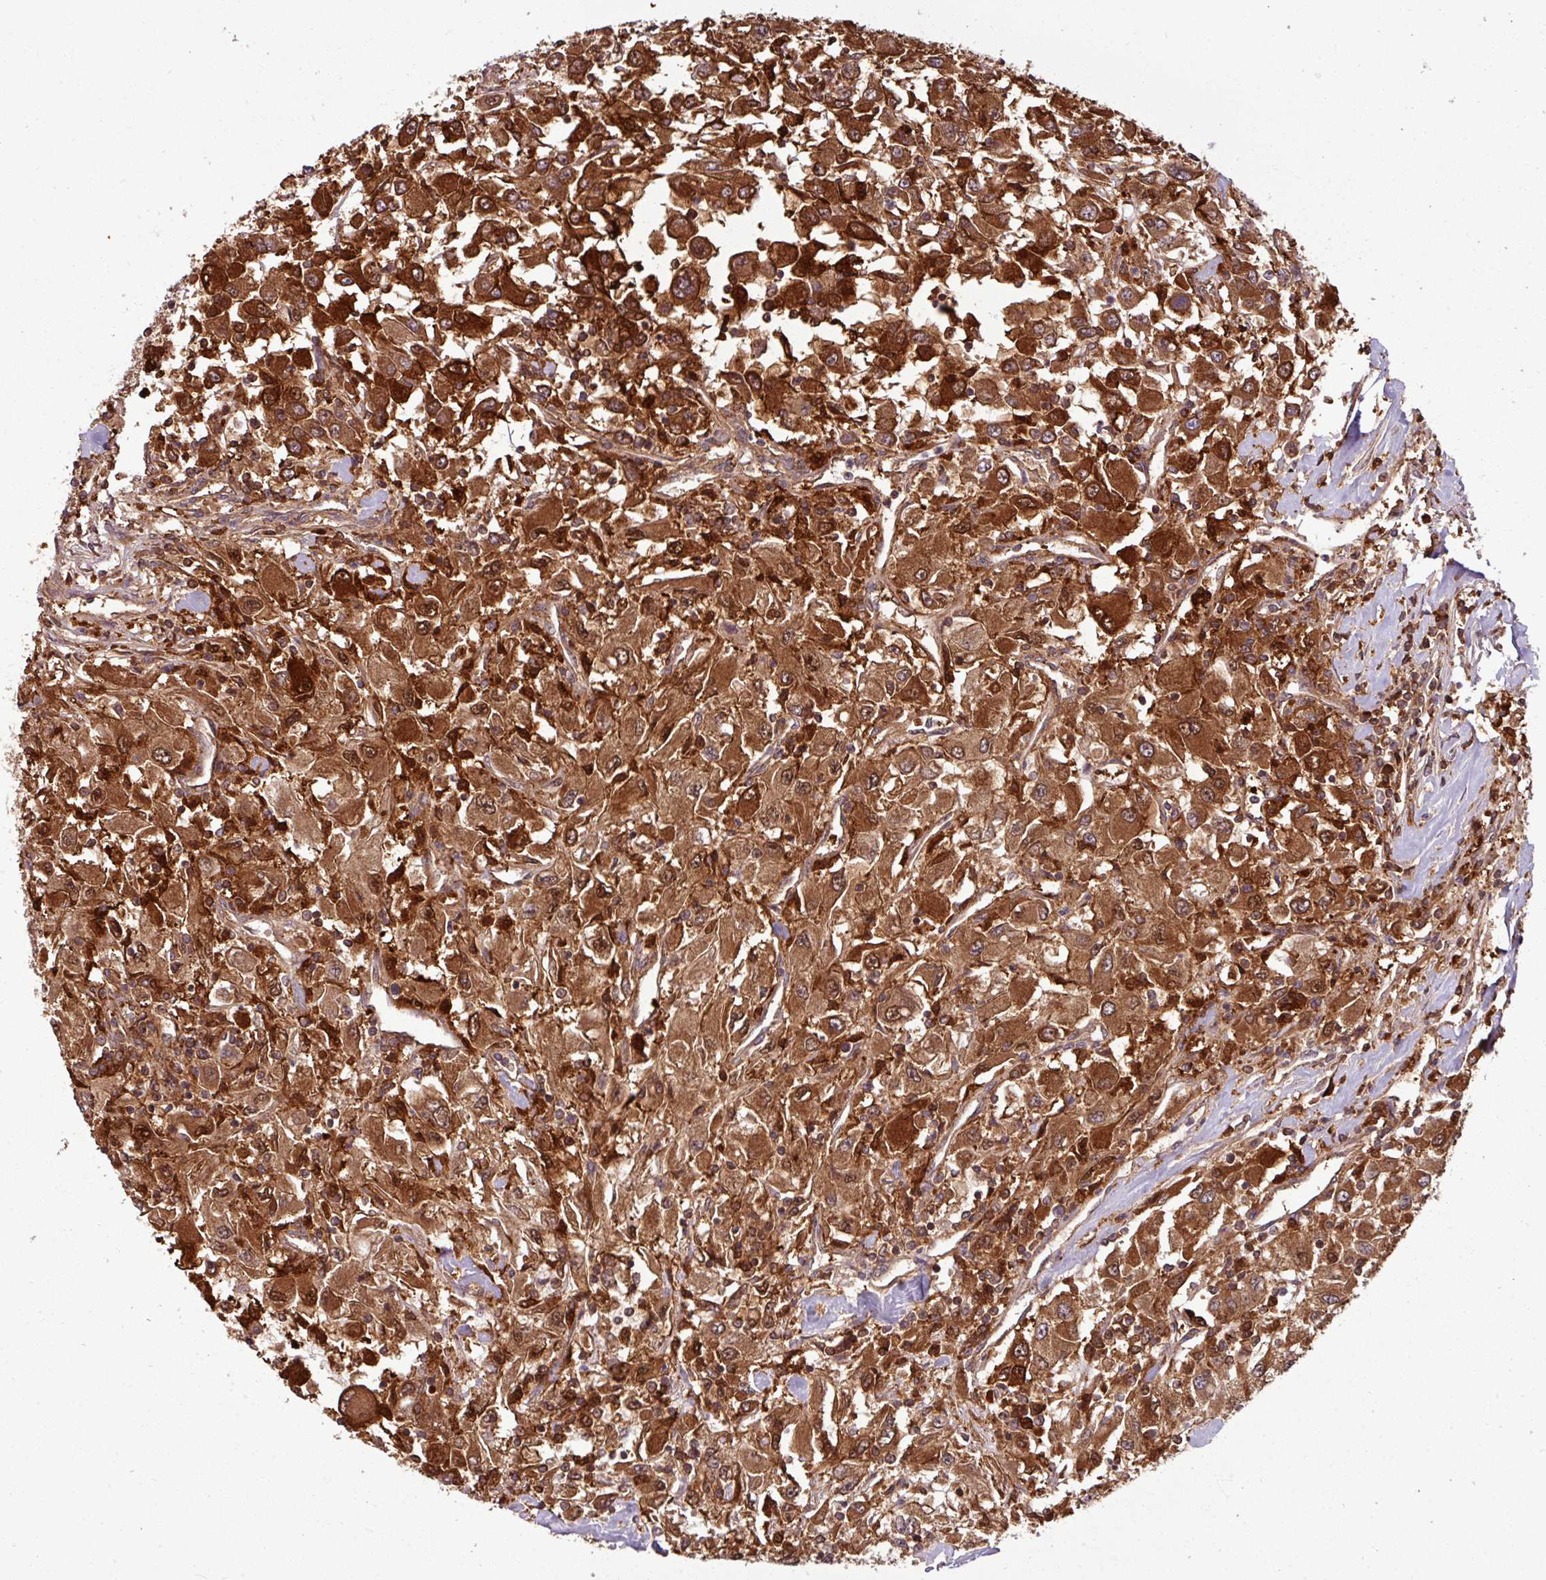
{"staining": {"intensity": "strong", "quantity": ">75%", "location": "cytoplasmic/membranous,nuclear"}, "tissue": "renal cancer", "cell_type": "Tumor cells", "image_type": "cancer", "snomed": [{"axis": "morphology", "description": "Adenocarcinoma, NOS"}, {"axis": "topography", "description": "Kidney"}], "caption": "IHC (DAB) staining of human adenocarcinoma (renal) exhibits strong cytoplasmic/membranous and nuclear protein positivity in approximately >75% of tumor cells.", "gene": "KCTD11", "patient": {"sex": "female", "age": 67}}